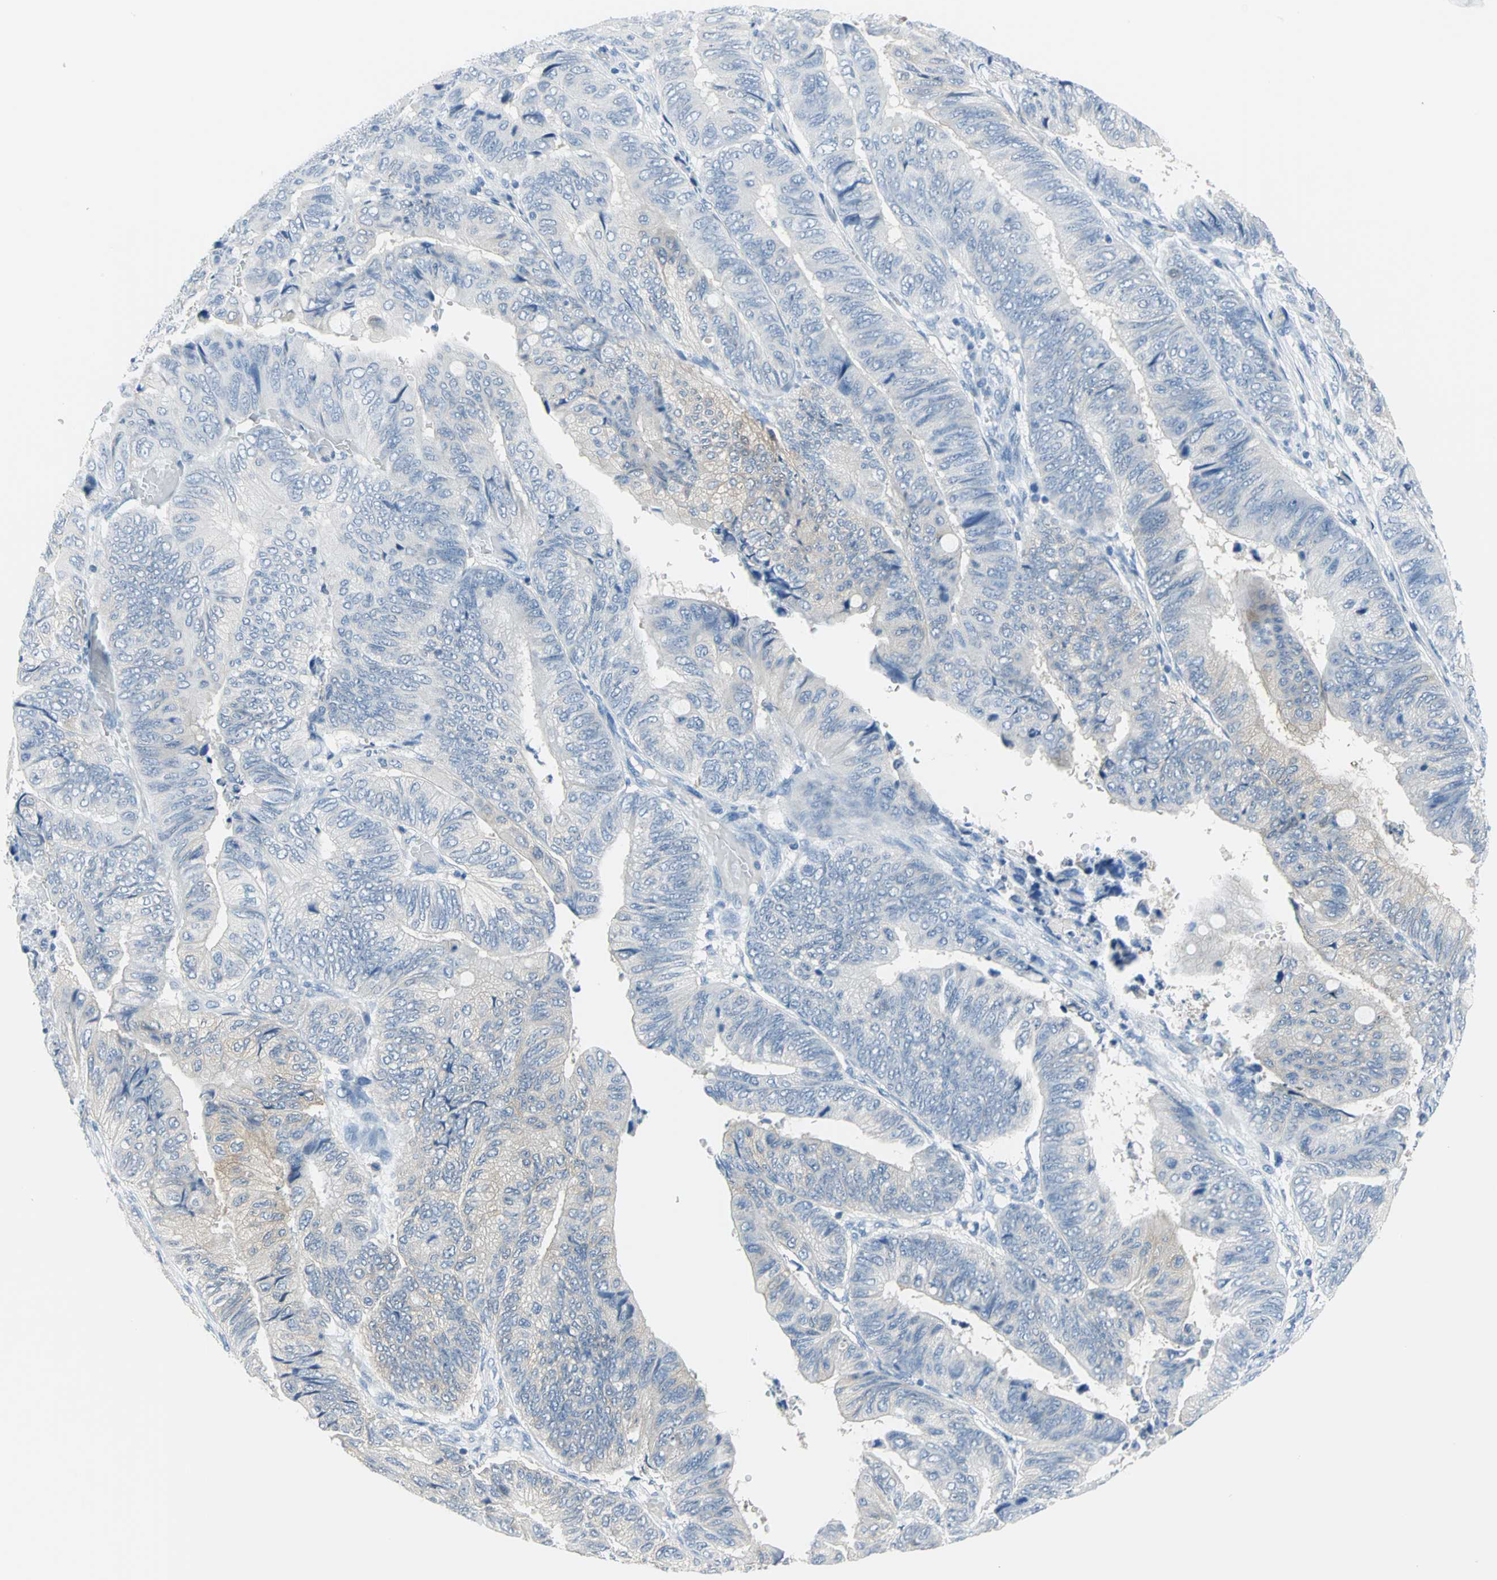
{"staining": {"intensity": "weak", "quantity": "<25%", "location": "cytoplasmic/membranous"}, "tissue": "colorectal cancer", "cell_type": "Tumor cells", "image_type": "cancer", "snomed": [{"axis": "morphology", "description": "Normal tissue, NOS"}, {"axis": "morphology", "description": "Adenocarcinoma, NOS"}, {"axis": "topography", "description": "Rectum"}, {"axis": "topography", "description": "Peripheral nerve tissue"}], "caption": "DAB immunohistochemical staining of adenocarcinoma (colorectal) demonstrates no significant staining in tumor cells. The staining is performed using DAB brown chromogen with nuclei counter-stained in using hematoxylin.", "gene": "PKLR", "patient": {"sex": "male", "age": 92}}